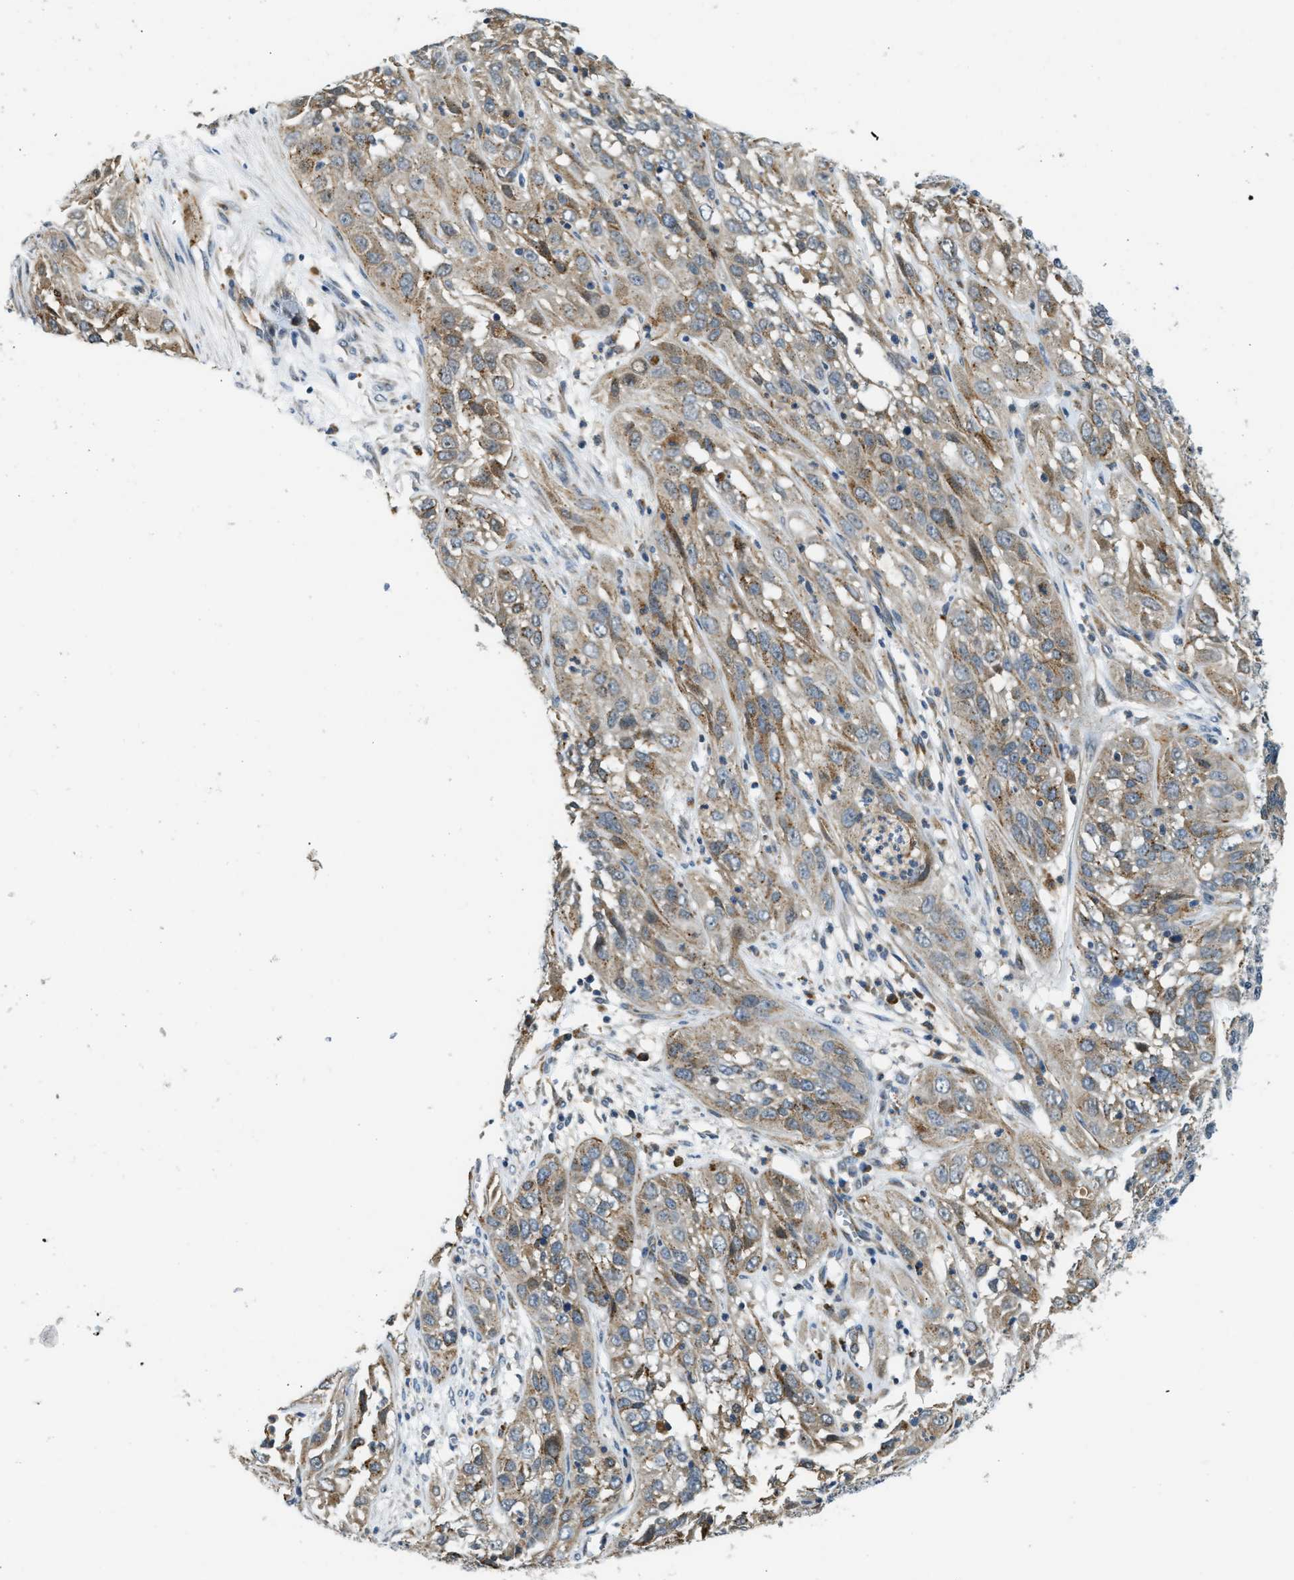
{"staining": {"intensity": "moderate", "quantity": ">75%", "location": "cytoplasmic/membranous"}, "tissue": "cervical cancer", "cell_type": "Tumor cells", "image_type": "cancer", "snomed": [{"axis": "morphology", "description": "Squamous cell carcinoma, NOS"}, {"axis": "topography", "description": "Cervix"}], "caption": "This micrograph displays cervical cancer (squamous cell carcinoma) stained with immunohistochemistry to label a protein in brown. The cytoplasmic/membranous of tumor cells show moderate positivity for the protein. Nuclei are counter-stained blue.", "gene": "STARD3NL", "patient": {"sex": "female", "age": 32}}